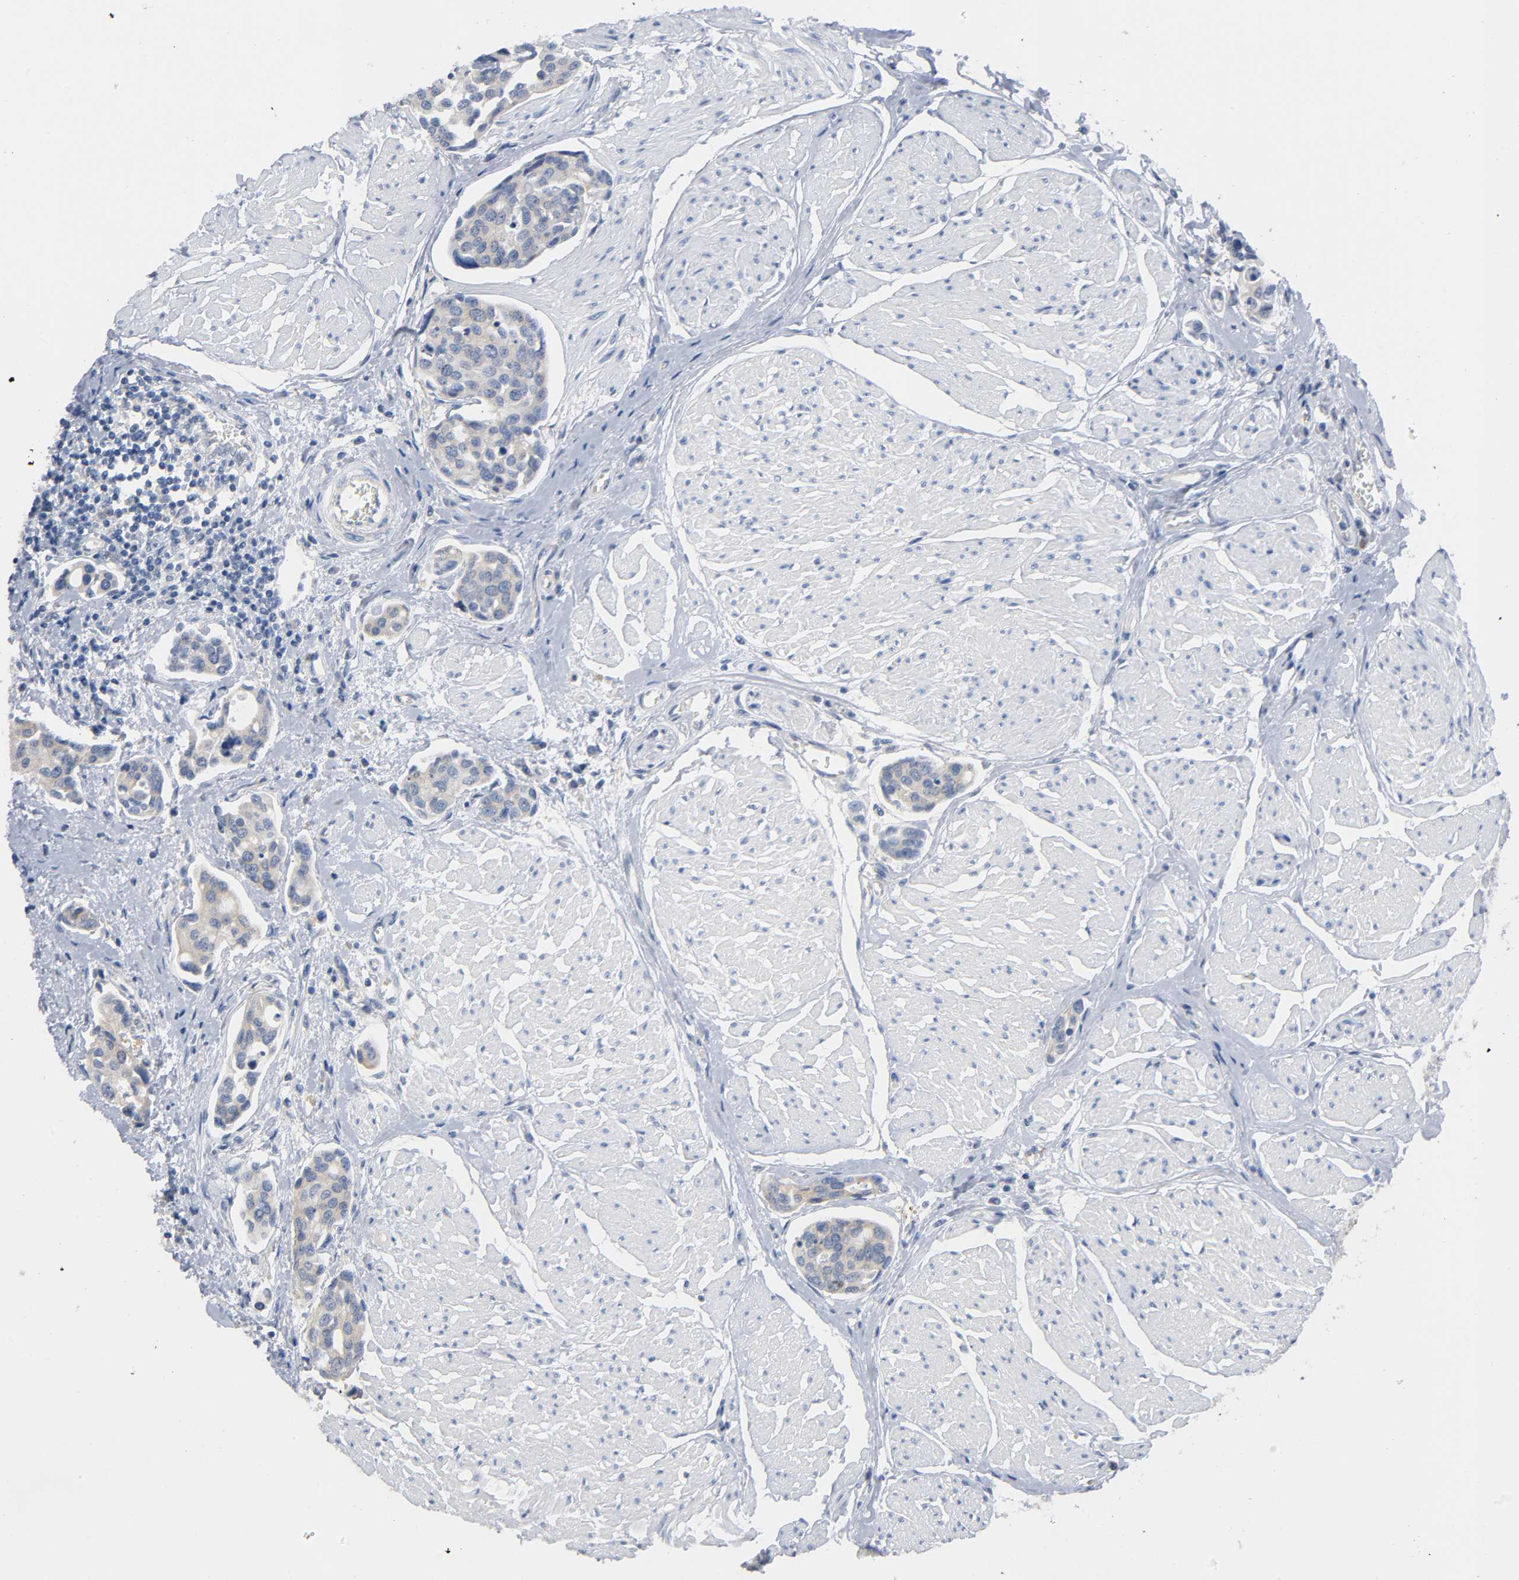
{"staining": {"intensity": "moderate", "quantity": ">75%", "location": "cytoplasmic/membranous"}, "tissue": "urothelial cancer", "cell_type": "Tumor cells", "image_type": "cancer", "snomed": [{"axis": "morphology", "description": "Urothelial carcinoma, High grade"}, {"axis": "topography", "description": "Urinary bladder"}], "caption": "A micrograph showing moderate cytoplasmic/membranous staining in about >75% of tumor cells in high-grade urothelial carcinoma, as visualized by brown immunohistochemical staining.", "gene": "HDAC6", "patient": {"sex": "male", "age": 78}}